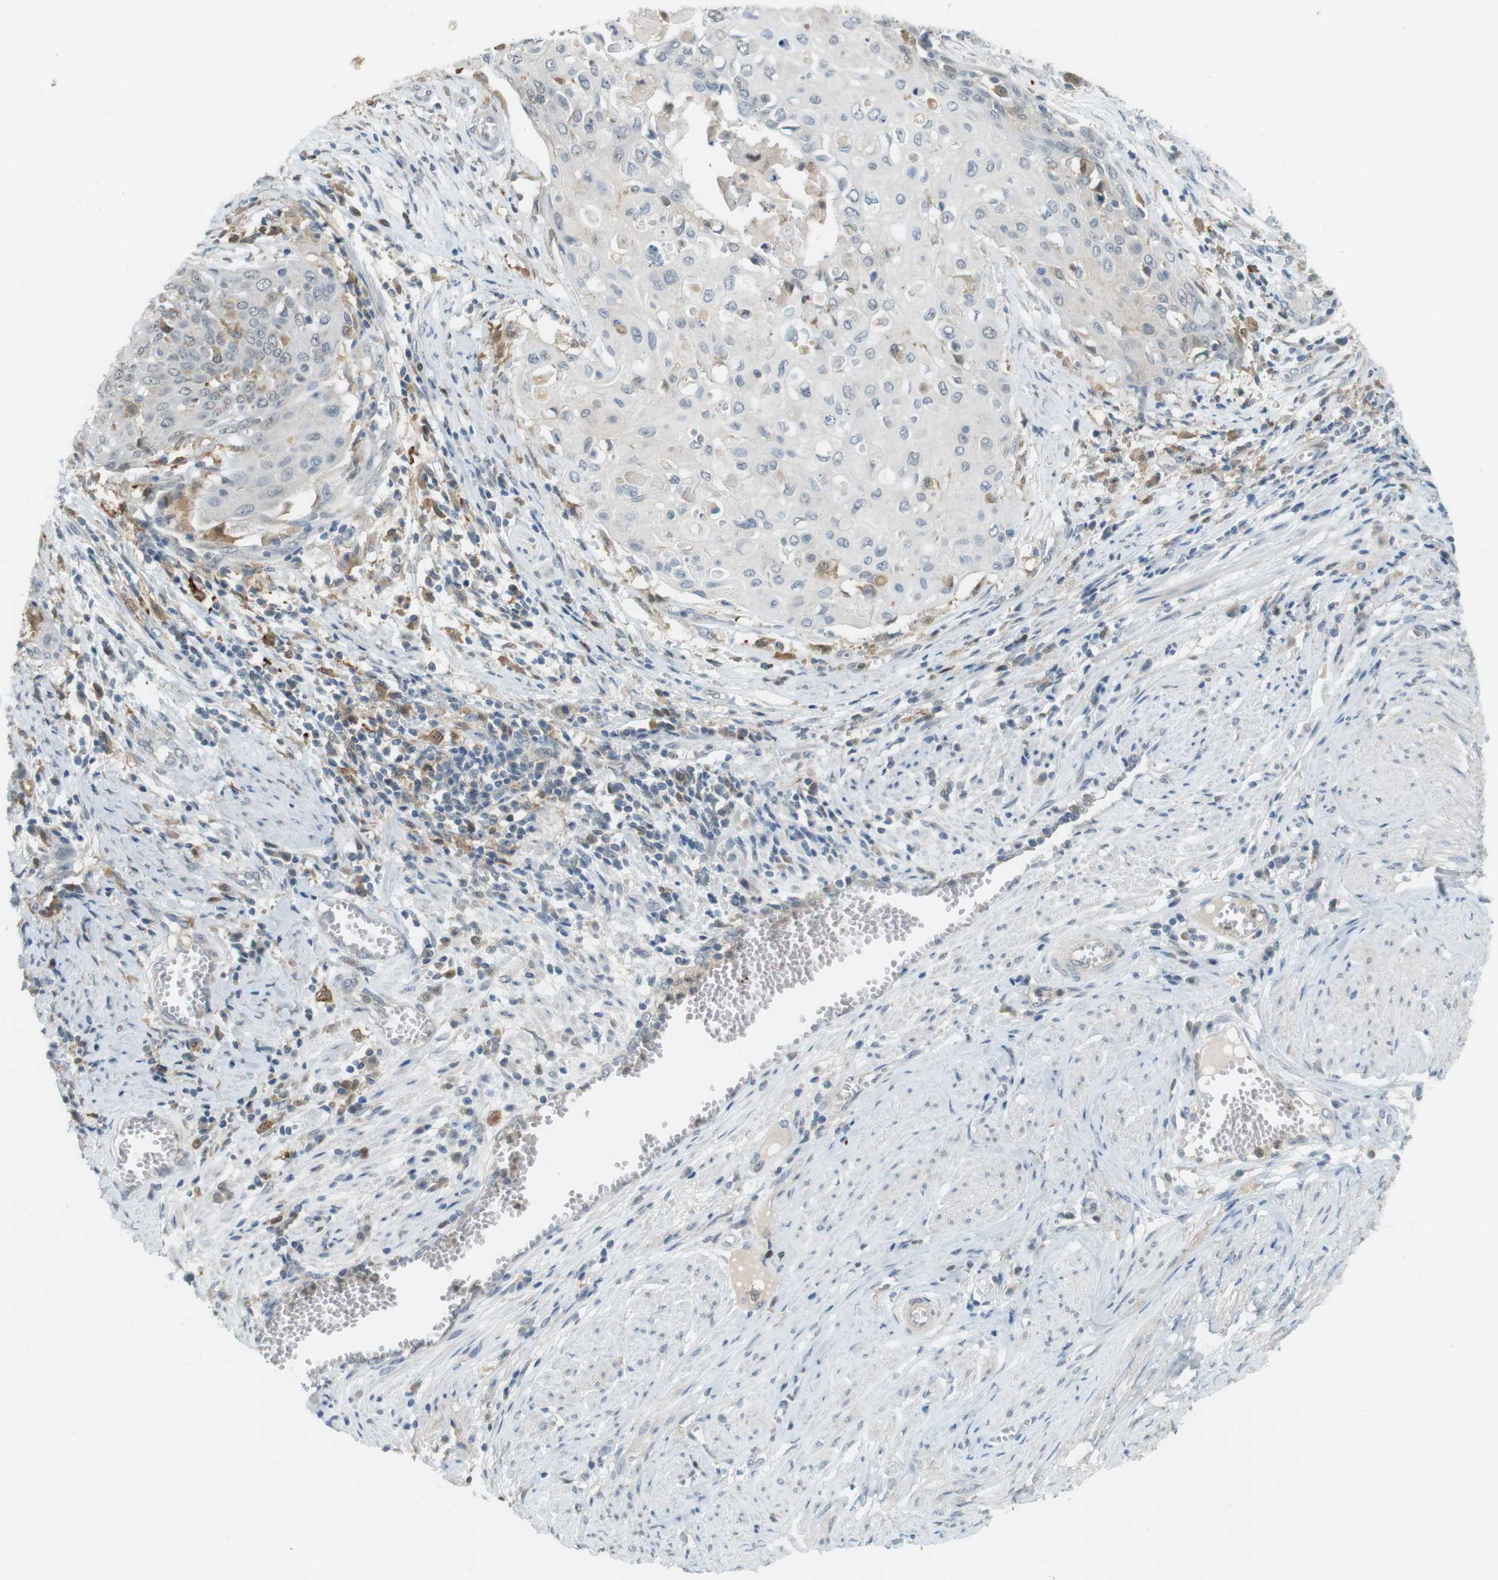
{"staining": {"intensity": "negative", "quantity": "none", "location": "none"}, "tissue": "cervical cancer", "cell_type": "Tumor cells", "image_type": "cancer", "snomed": [{"axis": "morphology", "description": "Squamous cell carcinoma, NOS"}, {"axis": "topography", "description": "Cervix"}], "caption": "DAB immunohistochemical staining of cervical cancer demonstrates no significant positivity in tumor cells.", "gene": "CDK14", "patient": {"sex": "female", "age": 39}}